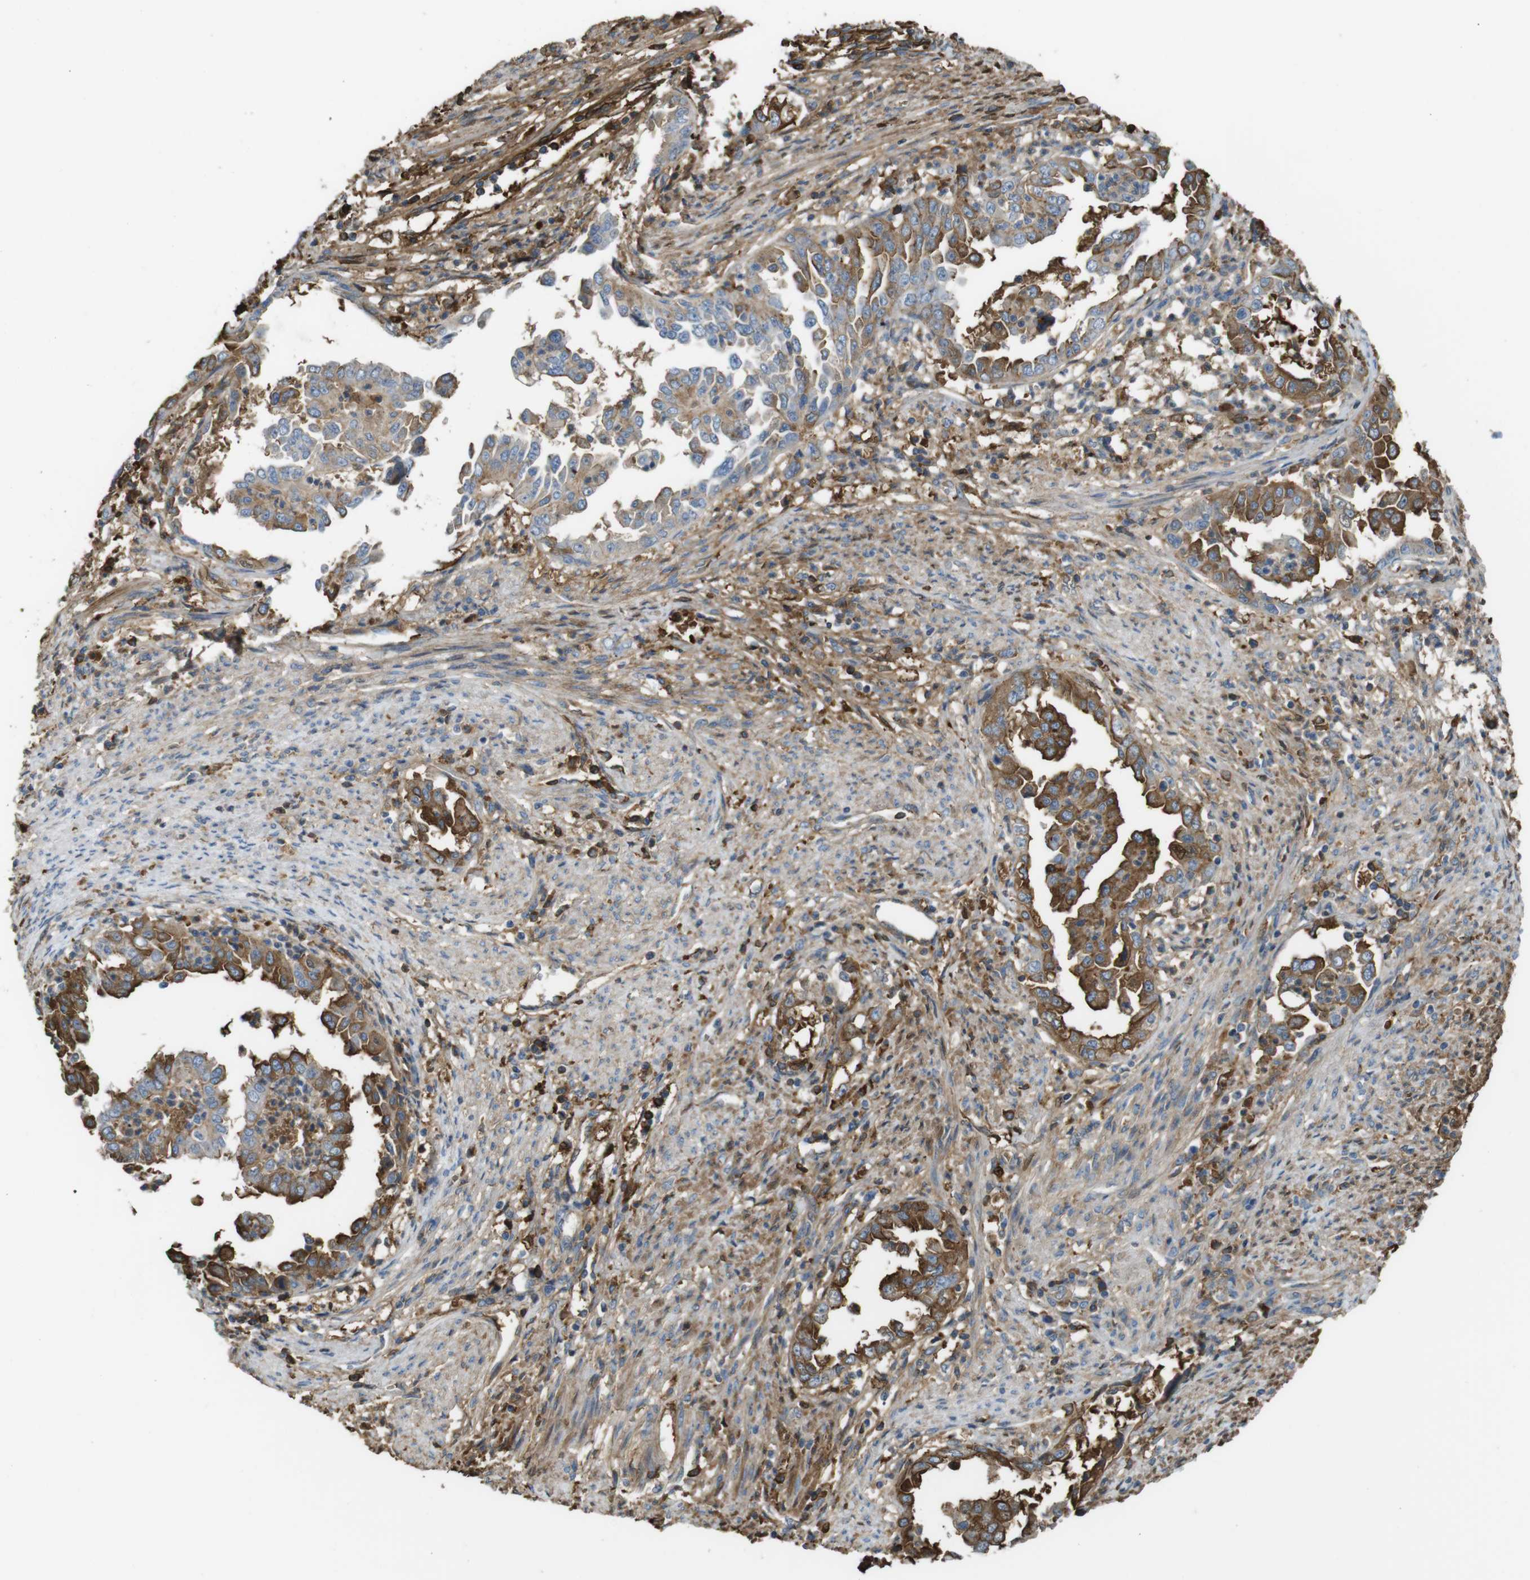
{"staining": {"intensity": "moderate", "quantity": "25%-75%", "location": "cytoplasmic/membranous"}, "tissue": "endometrial cancer", "cell_type": "Tumor cells", "image_type": "cancer", "snomed": [{"axis": "morphology", "description": "Adenocarcinoma, NOS"}, {"axis": "topography", "description": "Endometrium"}], "caption": "Tumor cells exhibit moderate cytoplasmic/membranous expression in approximately 25%-75% of cells in endometrial cancer (adenocarcinoma).", "gene": "LTBP4", "patient": {"sex": "female", "age": 85}}